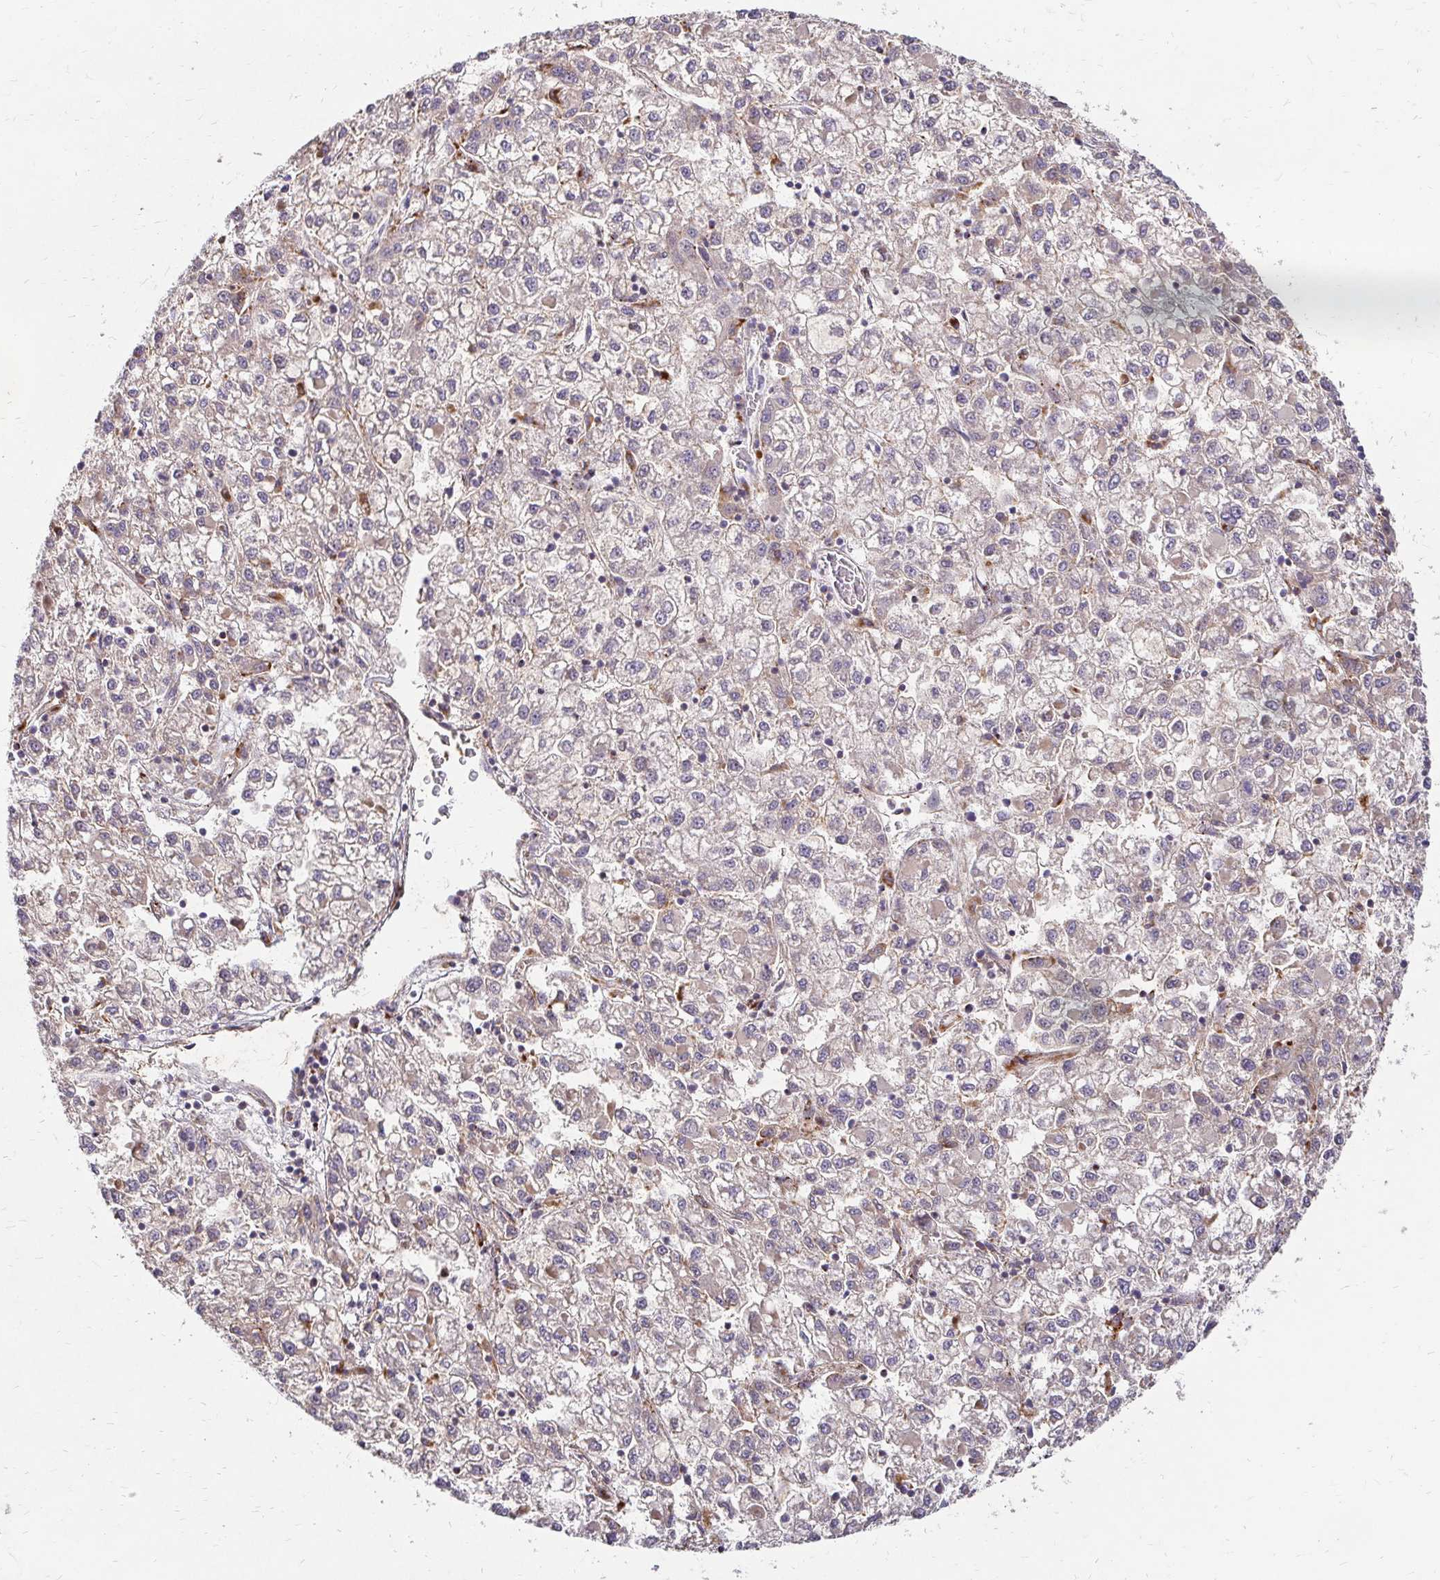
{"staining": {"intensity": "weak", "quantity": "<25%", "location": "cytoplasmic/membranous"}, "tissue": "liver cancer", "cell_type": "Tumor cells", "image_type": "cancer", "snomed": [{"axis": "morphology", "description": "Carcinoma, Hepatocellular, NOS"}, {"axis": "topography", "description": "Liver"}], "caption": "This is an immunohistochemistry (IHC) micrograph of human liver cancer (hepatocellular carcinoma). There is no staining in tumor cells.", "gene": "IDUA", "patient": {"sex": "male", "age": 40}}